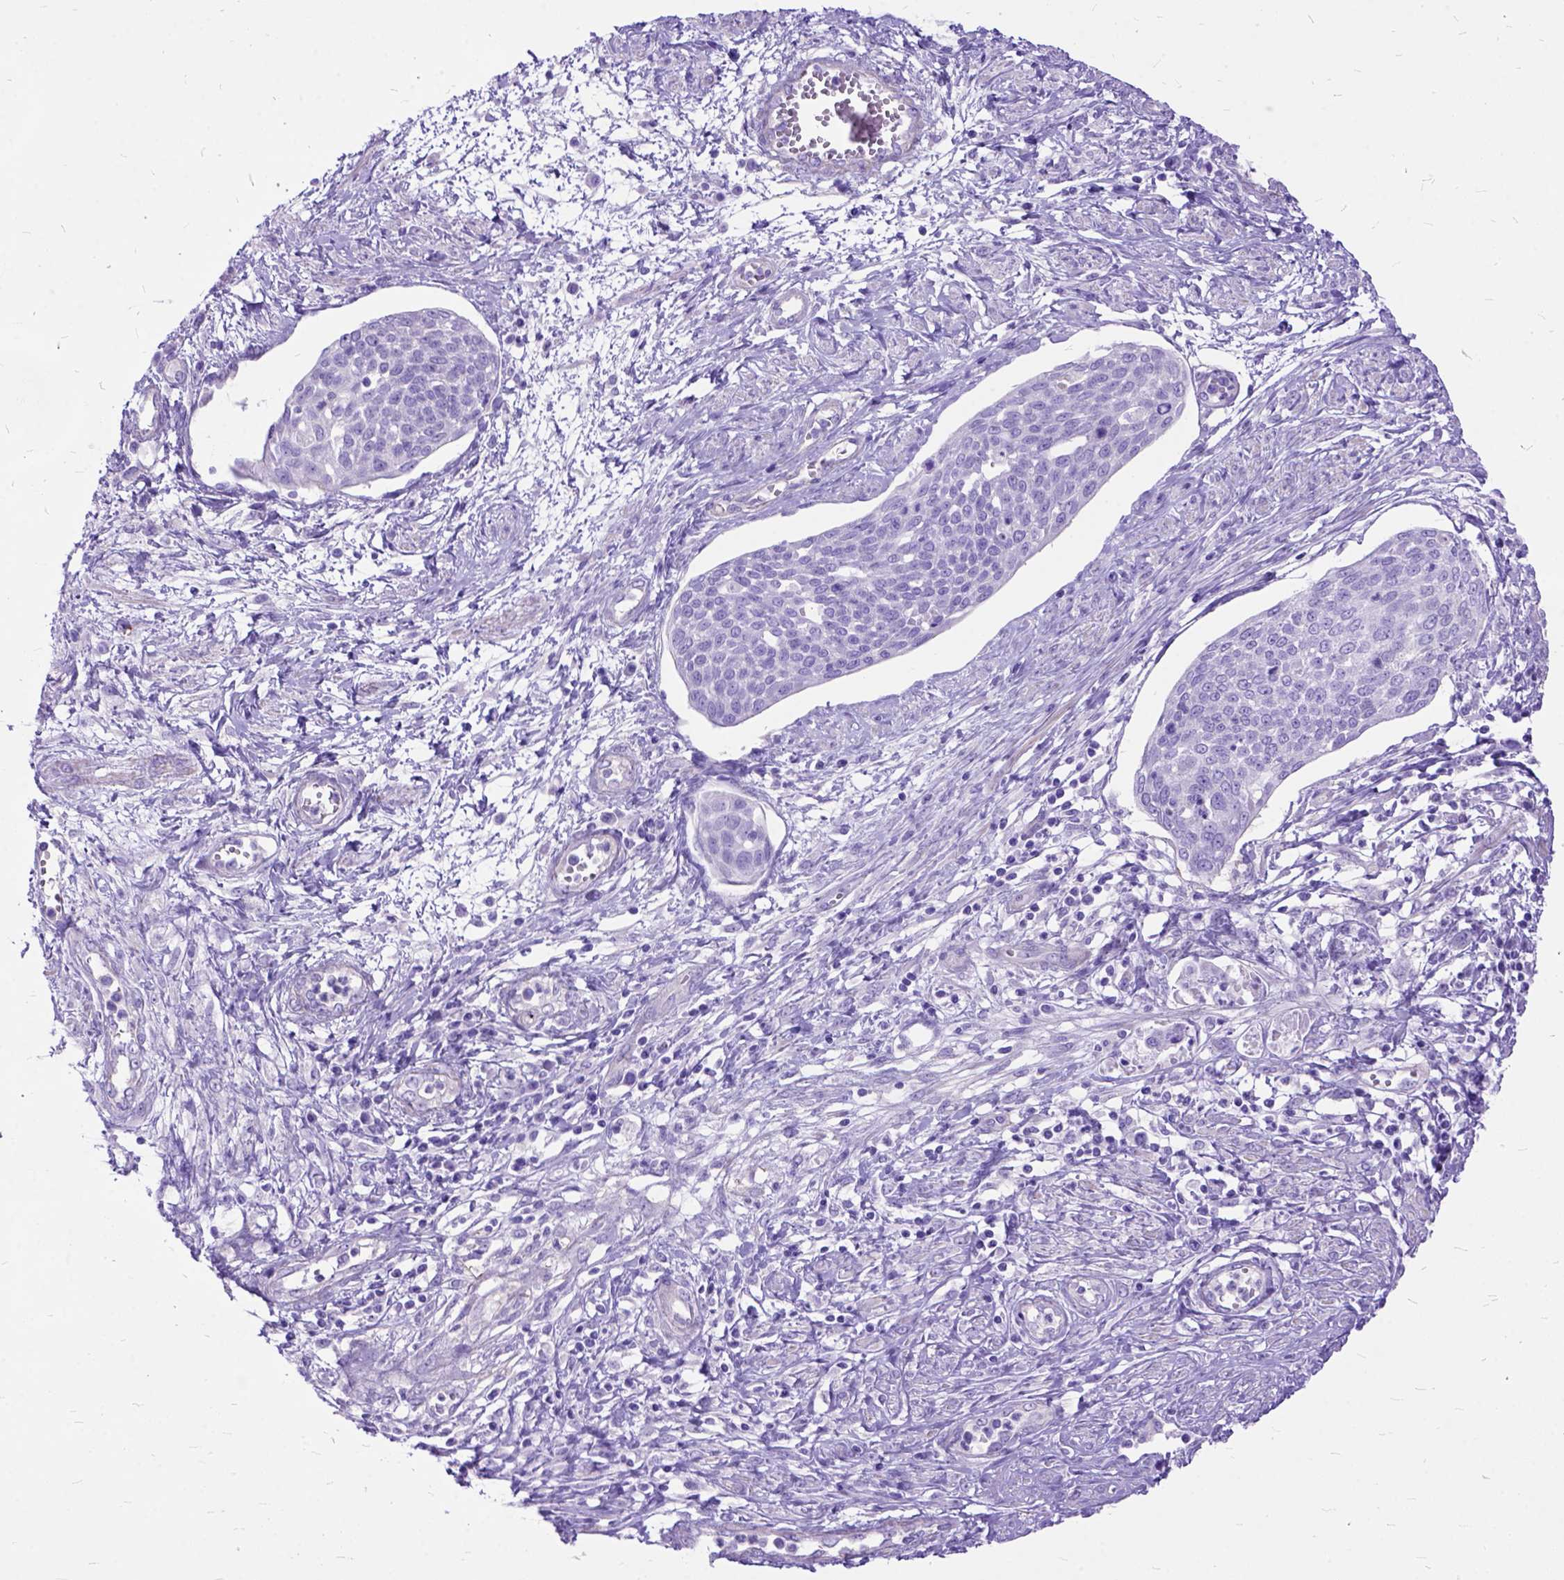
{"staining": {"intensity": "negative", "quantity": "none", "location": "none"}, "tissue": "cervical cancer", "cell_type": "Tumor cells", "image_type": "cancer", "snomed": [{"axis": "morphology", "description": "Squamous cell carcinoma, NOS"}, {"axis": "topography", "description": "Cervix"}], "caption": "Tumor cells are negative for protein expression in human squamous cell carcinoma (cervical).", "gene": "ARL9", "patient": {"sex": "female", "age": 34}}